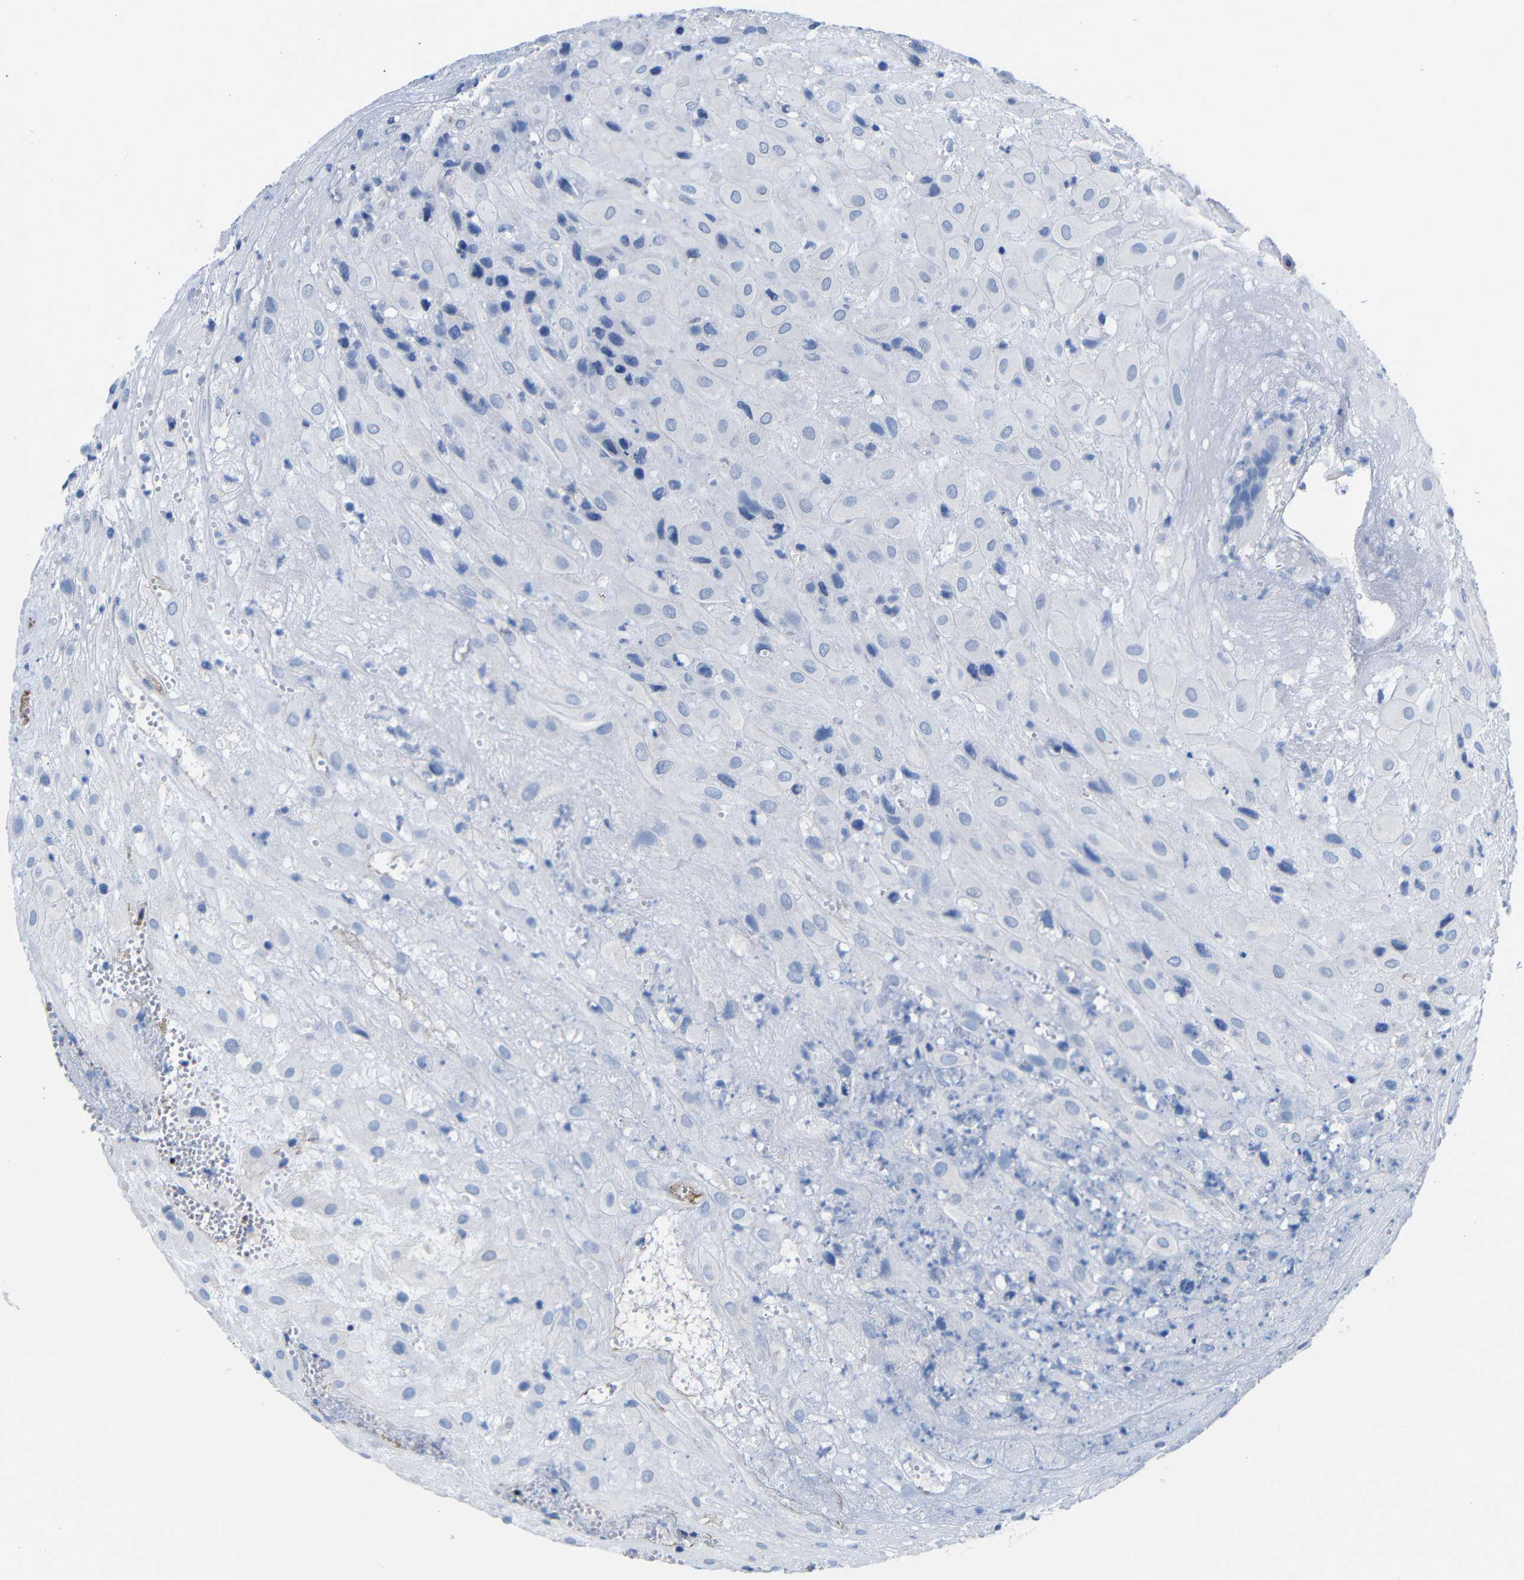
{"staining": {"intensity": "weak", "quantity": "25%-75%", "location": "cytoplasmic/membranous"}, "tissue": "placenta", "cell_type": "Decidual cells", "image_type": "normal", "snomed": [{"axis": "morphology", "description": "Normal tissue, NOS"}, {"axis": "topography", "description": "Placenta"}], "caption": "Protein staining of unremarkable placenta reveals weak cytoplasmic/membranous staining in about 25%-75% of decidual cells.", "gene": "CGNL1", "patient": {"sex": "female", "age": 18}}